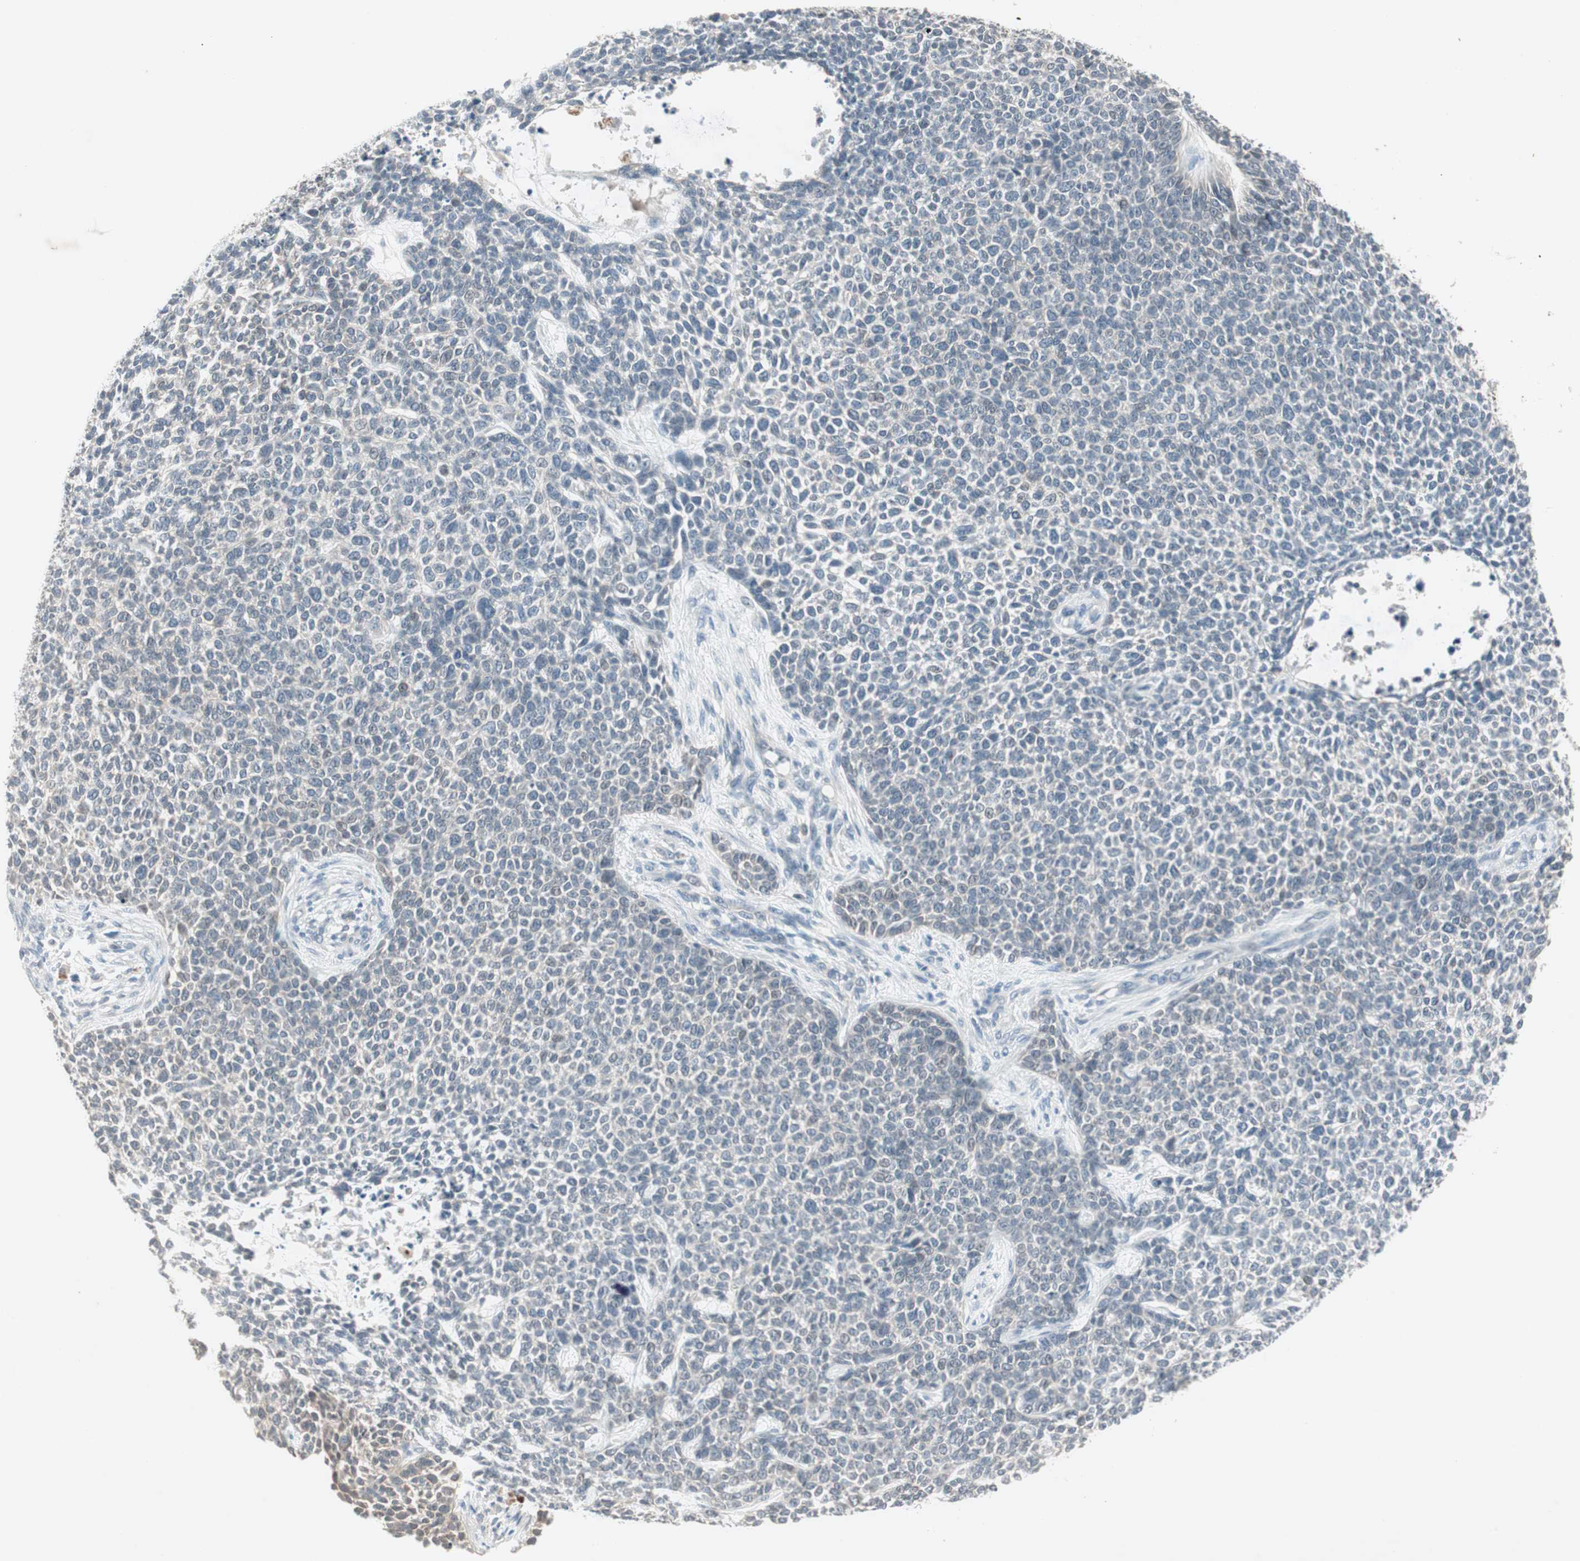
{"staining": {"intensity": "negative", "quantity": "none", "location": "none"}, "tissue": "skin cancer", "cell_type": "Tumor cells", "image_type": "cancer", "snomed": [{"axis": "morphology", "description": "Basal cell carcinoma"}, {"axis": "topography", "description": "Skin"}], "caption": "Tumor cells show no significant protein staining in skin cancer (basal cell carcinoma). The staining is performed using DAB brown chromogen with nuclei counter-stained in using hematoxylin.", "gene": "ITGB4", "patient": {"sex": "female", "age": 84}}